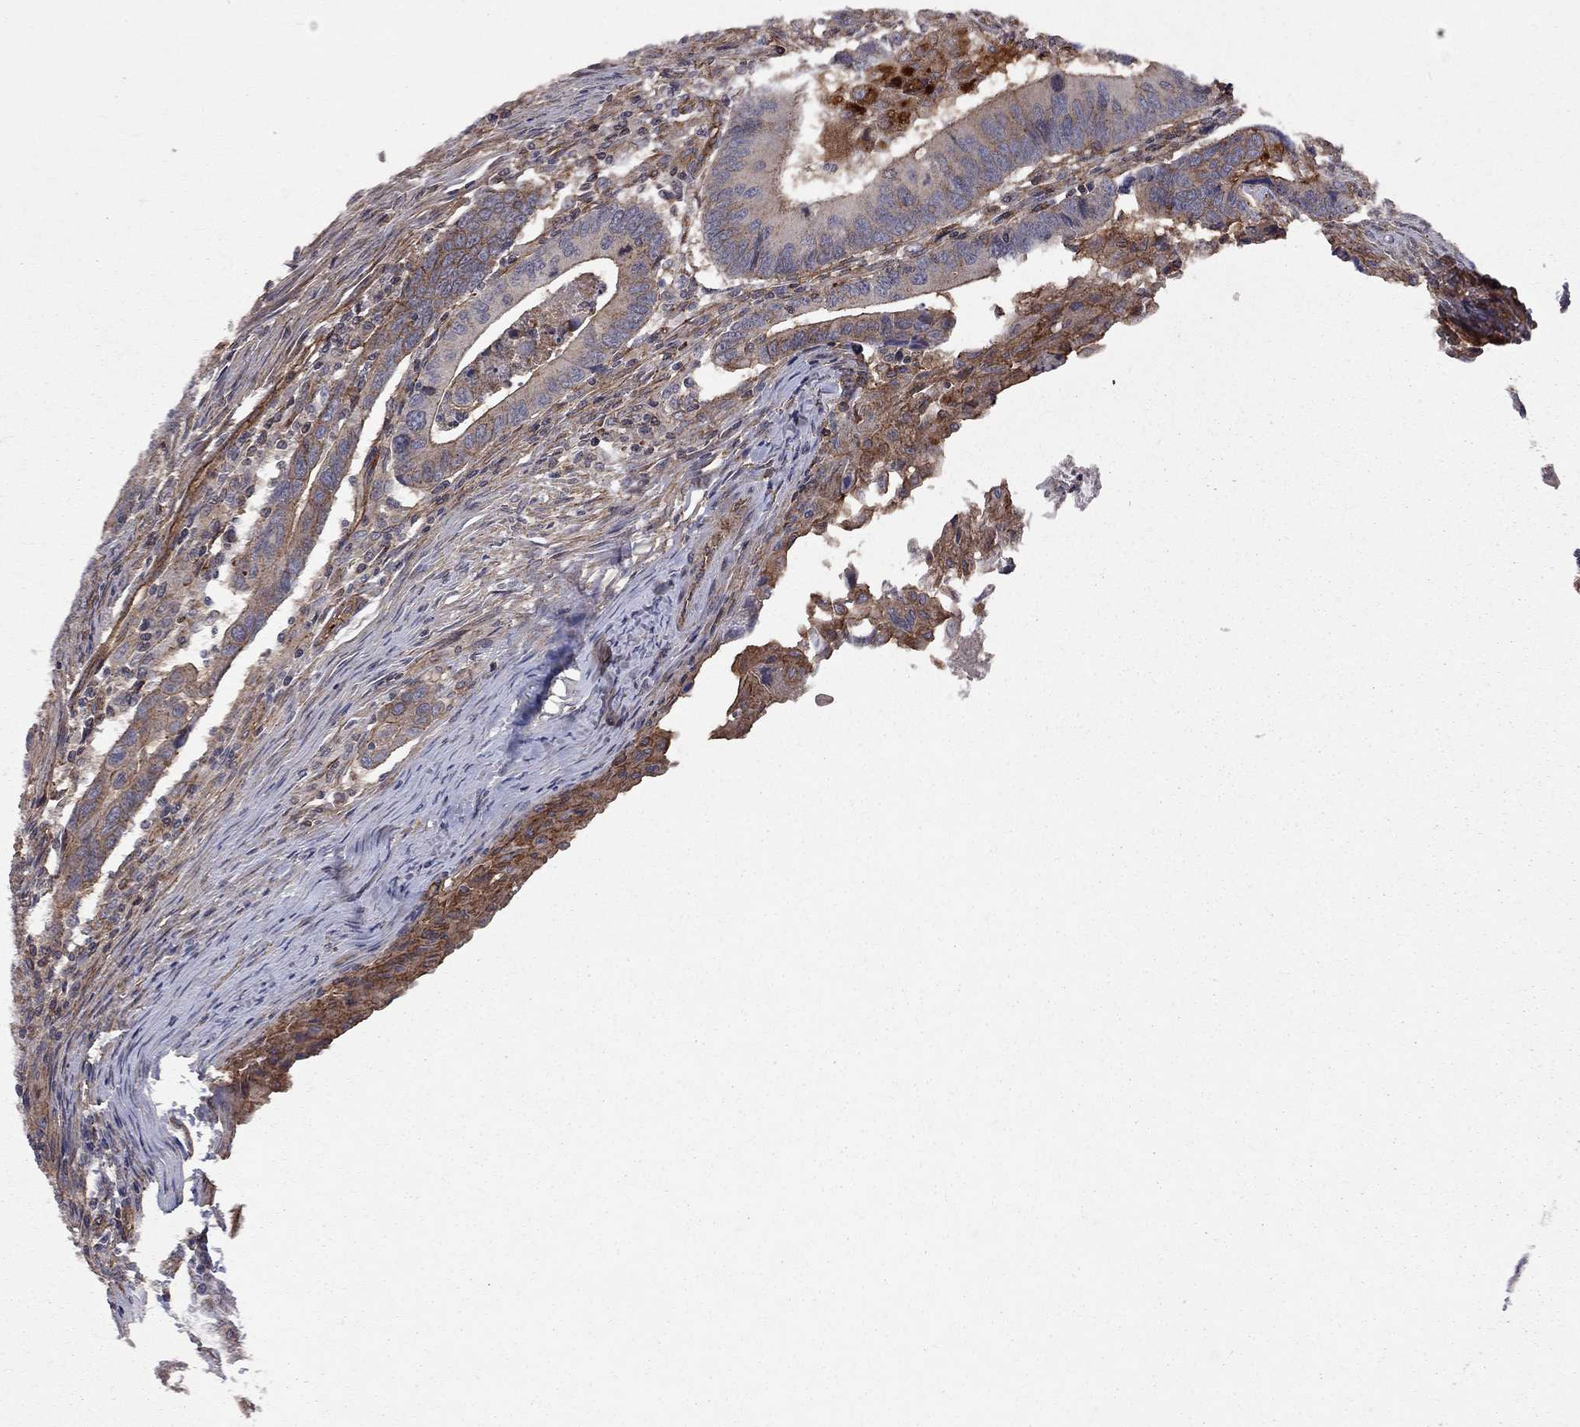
{"staining": {"intensity": "strong", "quantity": "<25%", "location": "cytoplasmic/membranous"}, "tissue": "colorectal cancer", "cell_type": "Tumor cells", "image_type": "cancer", "snomed": [{"axis": "morphology", "description": "Adenocarcinoma, NOS"}, {"axis": "topography", "description": "Rectum"}], "caption": "DAB immunohistochemical staining of colorectal cancer shows strong cytoplasmic/membranous protein expression in about <25% of tumor cells.", "gene": "RASEF", "patient": {"sex": "male", "age": 67}}